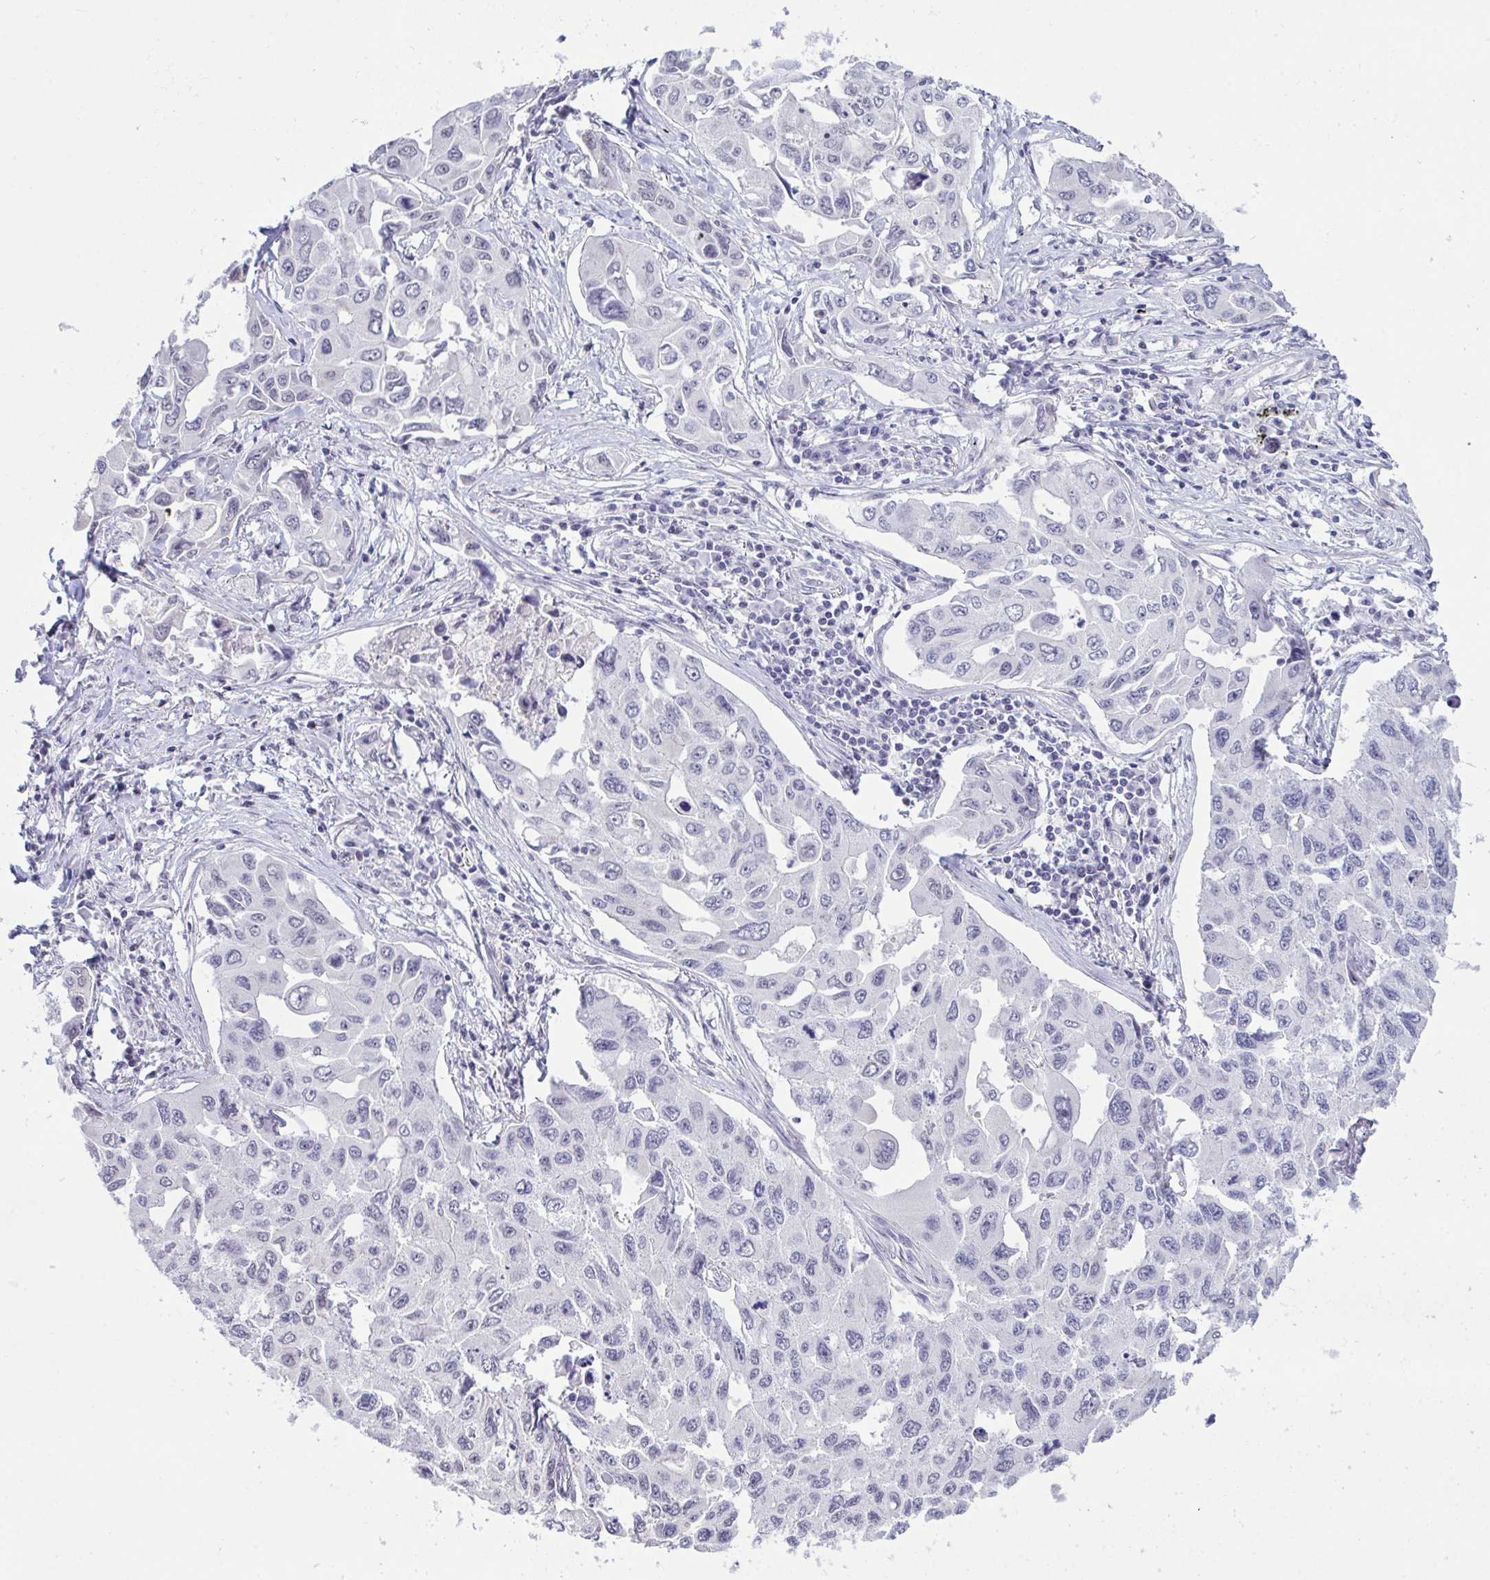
{"staining": {"intensity": "negative", "quantity": "none", "location": "none"}, "tissue": "lung cancer", "cell_type": "Tumor cells", "image_type": "cancer", "snomed": [{"axis": "morphology", "description": "Adenocarcinoma, NOS"}, {"axis": "topography", "description": "Lung"}], "caption": "Immunohistochemistry of human lung cancer shows no expression in tumor cells.", "gene": "ATP6V0D2", "patient": {"sex": "male", "age": 64}}